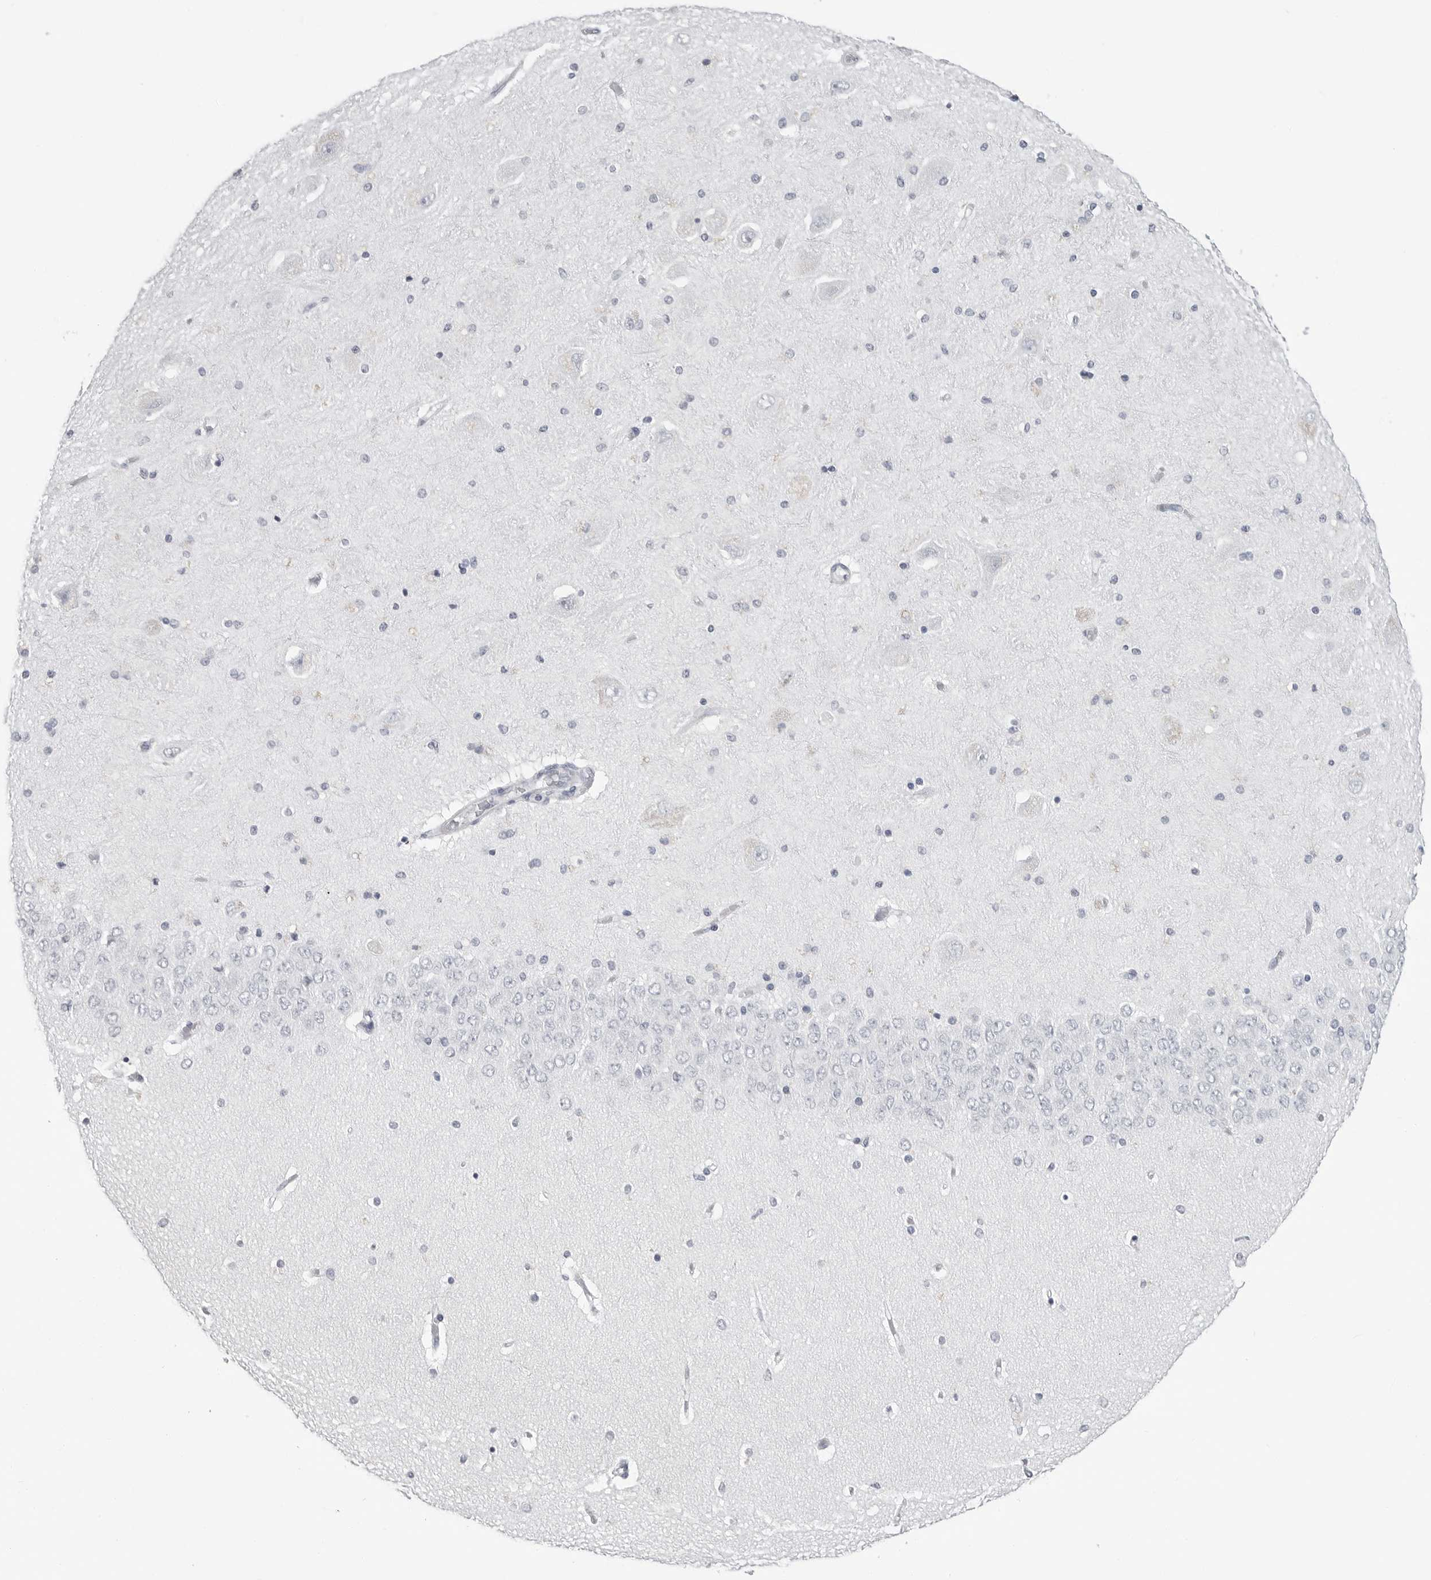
{"staining": {"intensity": "negative", "quantity": "none", "location": "none"}, "tissue": "hippocampus", "cell_type": "Glial cells", "image_type": "normal", "snomed": [{"axis": "morphology", "description": "Normal tissue, NOS"}, {"axis": "topography", "description": "Hippocampus"}], "caption": "Protein analysis of normal hippocampus reveals no significant expression in glial cells.", "gene": "PGA3", "patient": {"sex": "female", "age": 54}}